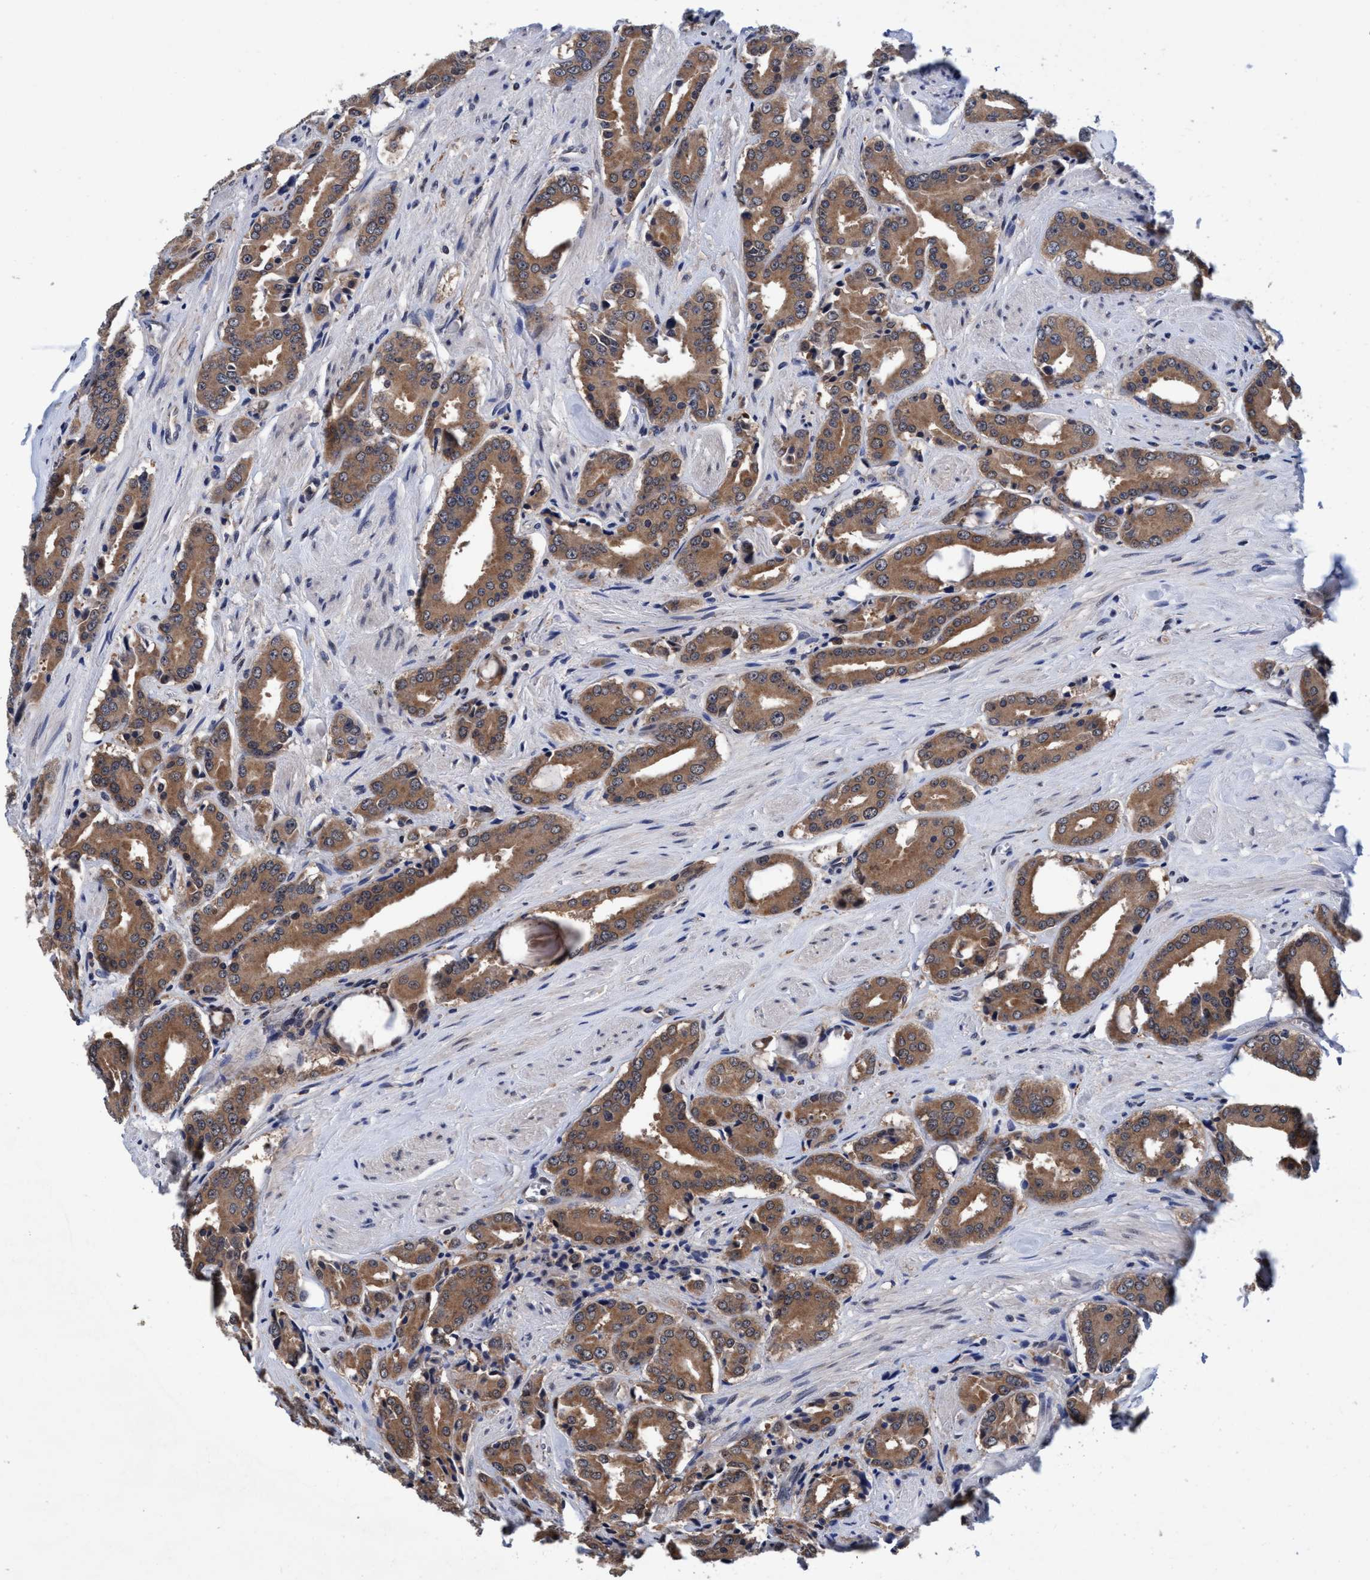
{"staining": {"intensity": "moderate", "quantity": ">75%", "location": "cytoplasmic/membranous"}, "tissue": "prostate cancer", "cell_type": "Tumor cells", "image_type": "cancer", "snomed": [{"axis": "morphology", "description": "Adenocarcinoma, High grade"}, {"axis": "topography", "description": "Prostate"}], "caption": "Adenocarcinoma (high-grade) (prostate) stained with a protein marker shows moderate staining in tumor cells.", "gene": "PSMD12", "patient": {"sex": "male", "age": 71}}